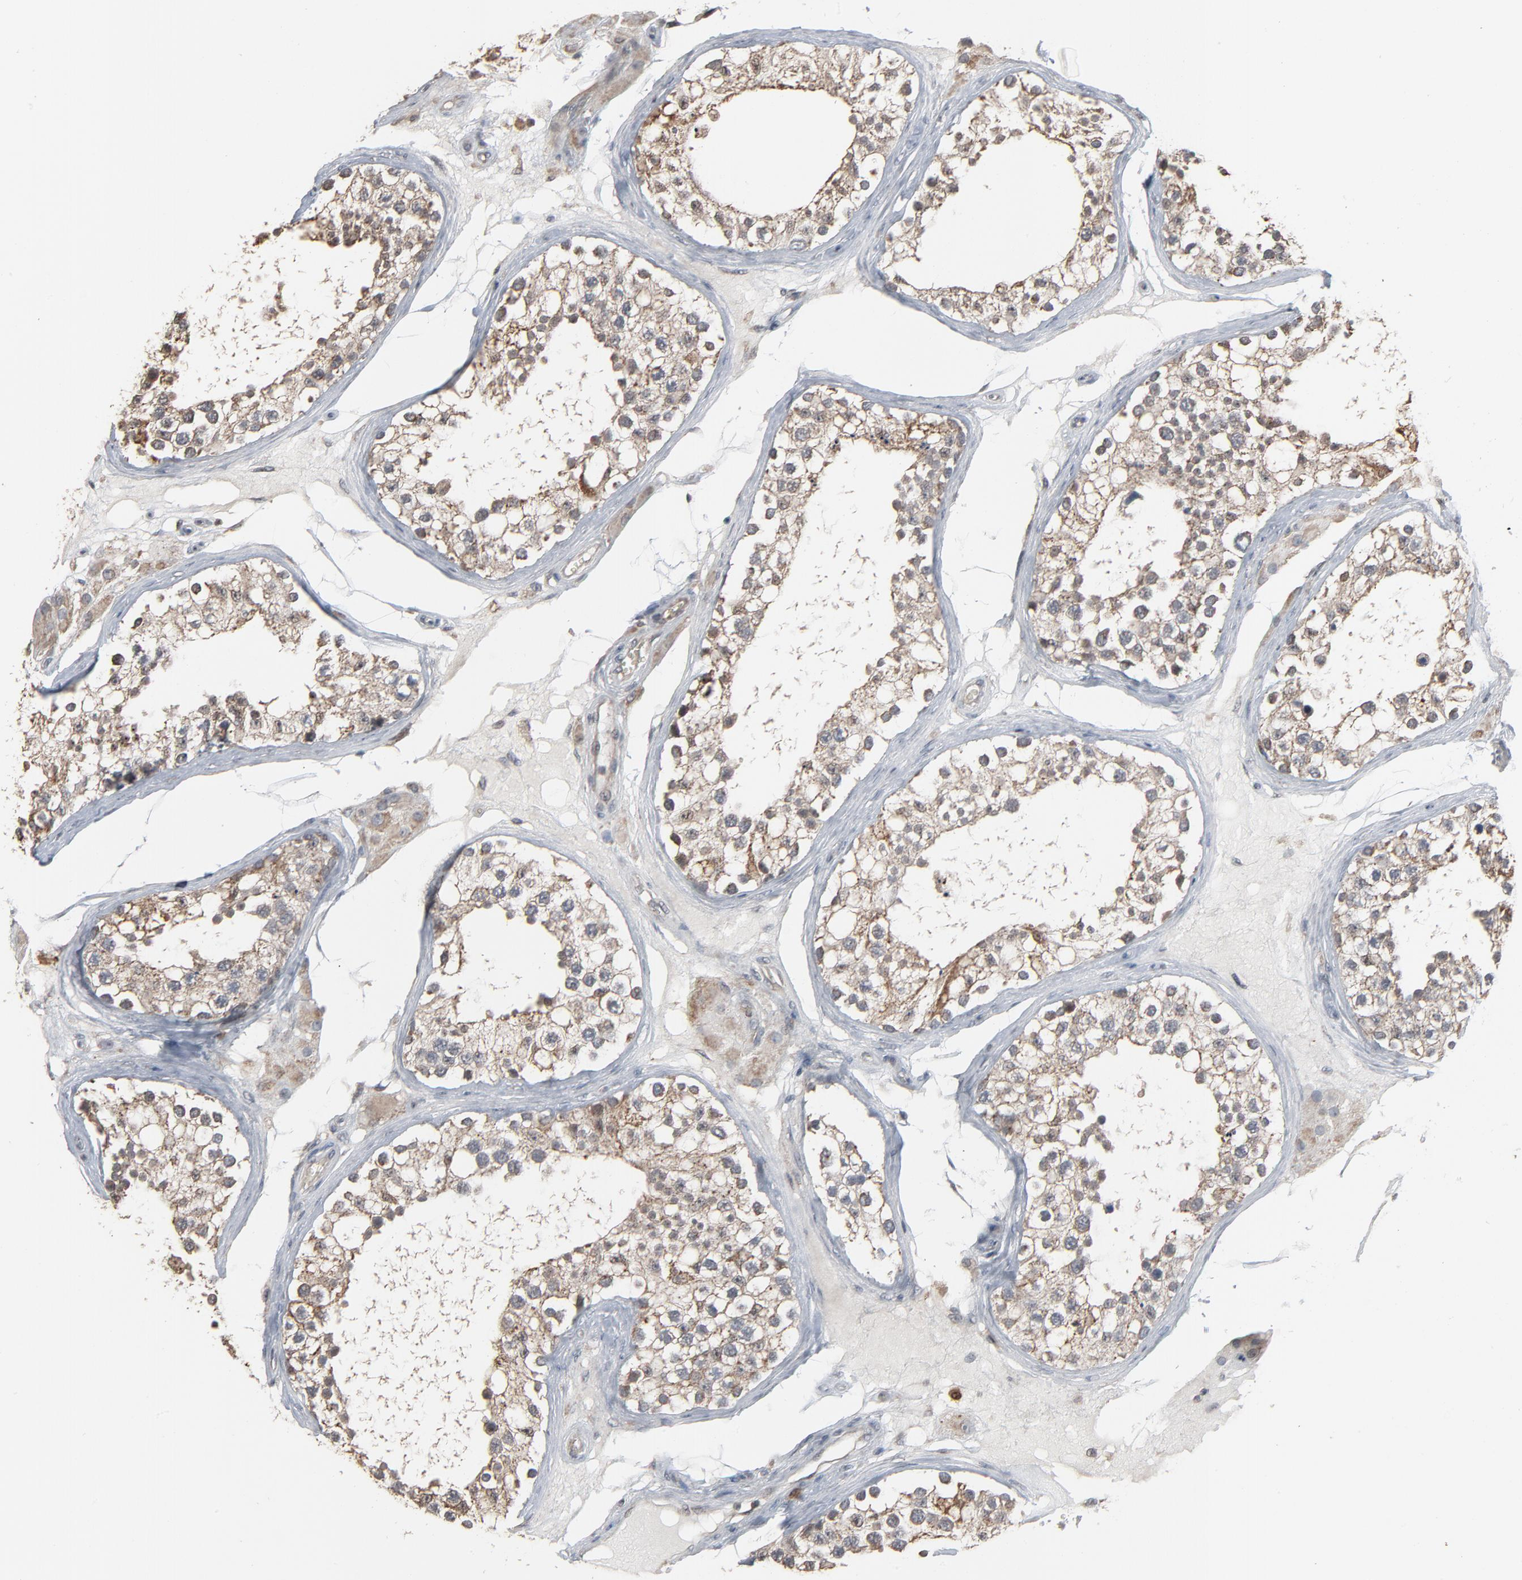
{"staining": {"intensity": "moderate", "quantity": ">75%", "location": "cytoplasmic/membranous"}, "tissue": "testis", "cell_type": "Cells in seminiferous ducts", "image_type": "normal", "snomed": [{"axis": "morphology", "description": "Normal tissue, NOS"}, {"axis": "topography", "description": "Testis"}], "caption": "Immunohistochemical staining of unremarkable testis displays moderate cytoplasmic/membranous protein positivity in about >75% of cells in seminiferous ducts.", "gene": "DOCK8", "patient": {"sex": "male", "age": 68}}